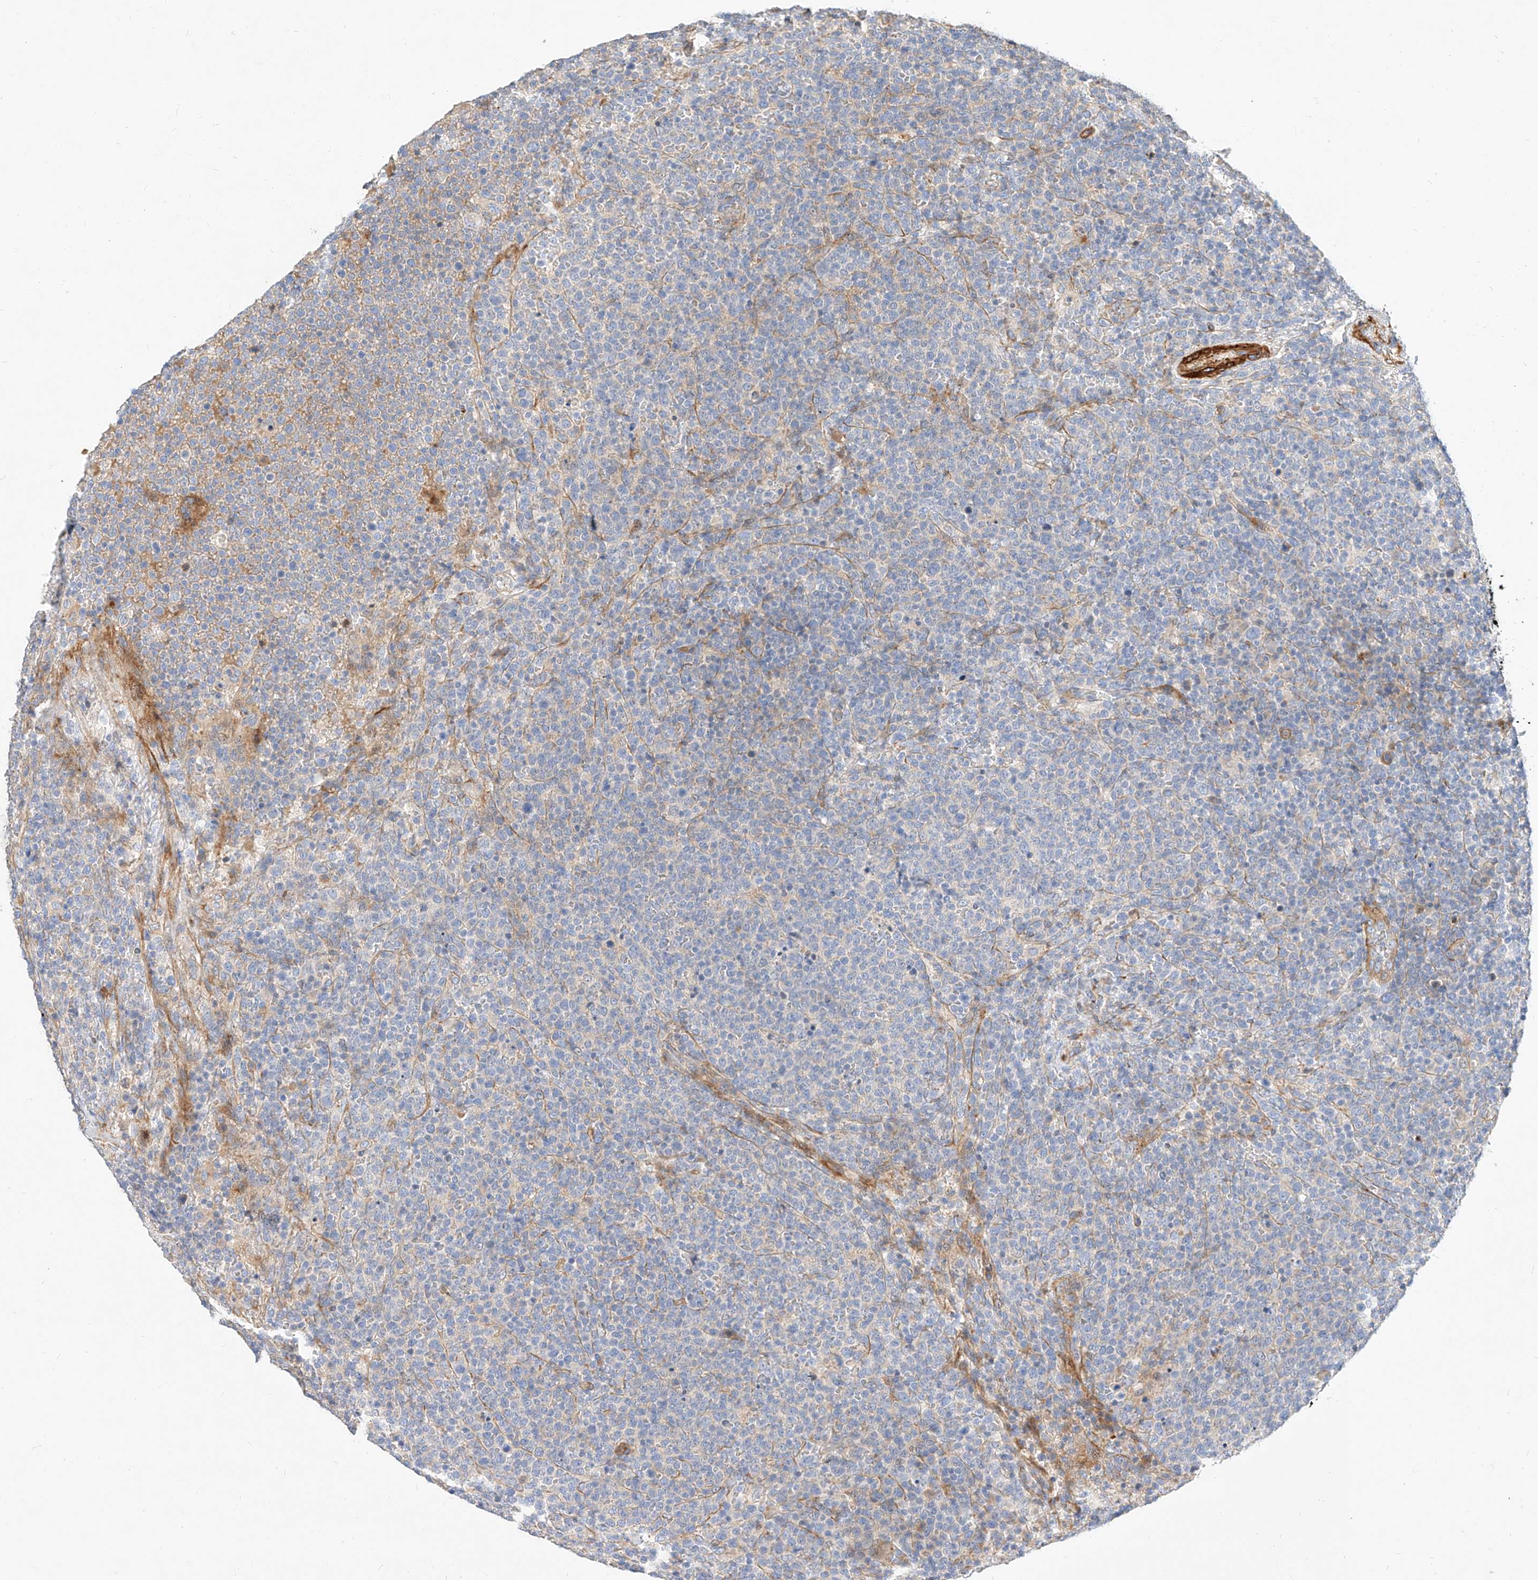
{"staining": {"intensity": "negative", "quantity": "none", "location": "none"}, "tissue": "lymphoma", "cell_type": "Tumor cells", "image_type": "cancer", "snomed": [{"axis": "morphology", "description": "Malignant lymphoma, non-Hodgkin's type, High grade"}, {"axis": "topography", "description": "Lymph node"}], "caption": "Protein analysis of malignant lymphoma, non-Hodgkin's type (high-grade) displays no significant expression in tumor cells.", "gene": "KCNH5", "patient": {"sex": "male", "age": 61}}